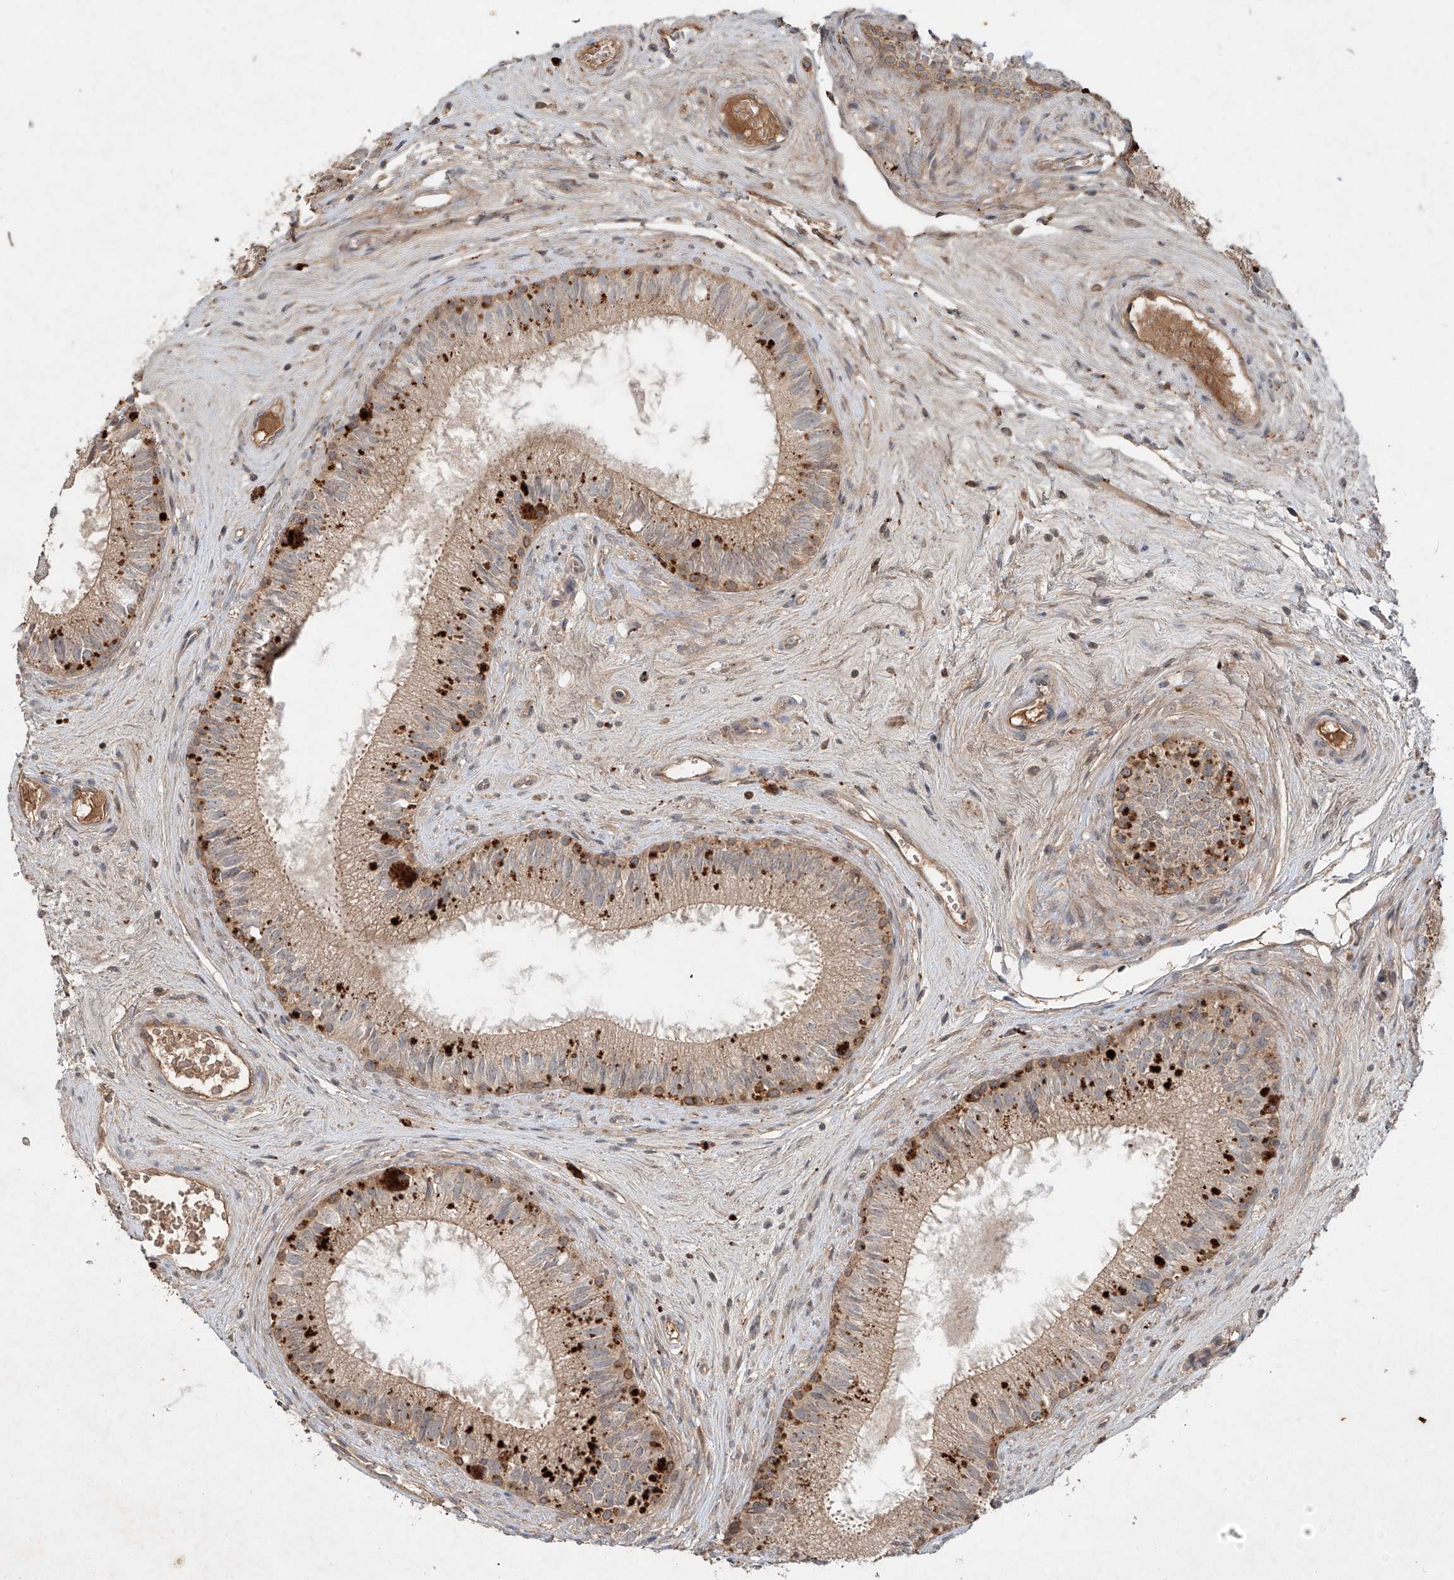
{"staining": {"intensity": "moderate", "quantity": ">75%", "location": "cytoplasmic/membranous"}, "tissue": "epididymis", "cell_type": "Glandular cells", "image_type": "normal", "snomed": [{"axis": "morphology", "description": "Normal tissue, NOS"}, {"axis": "topography", "description": "Epididymis"}], "caption": "This micrograph displays unremarkable epididymis stained with IHC to label a protein in brown. The cytoplasmic/membranous of glandular cells show moderate positivity for the protein. Nuclei are counter-stained blue.", "gene": "IER5", "patient": {"sex": "male", "age": 71}}